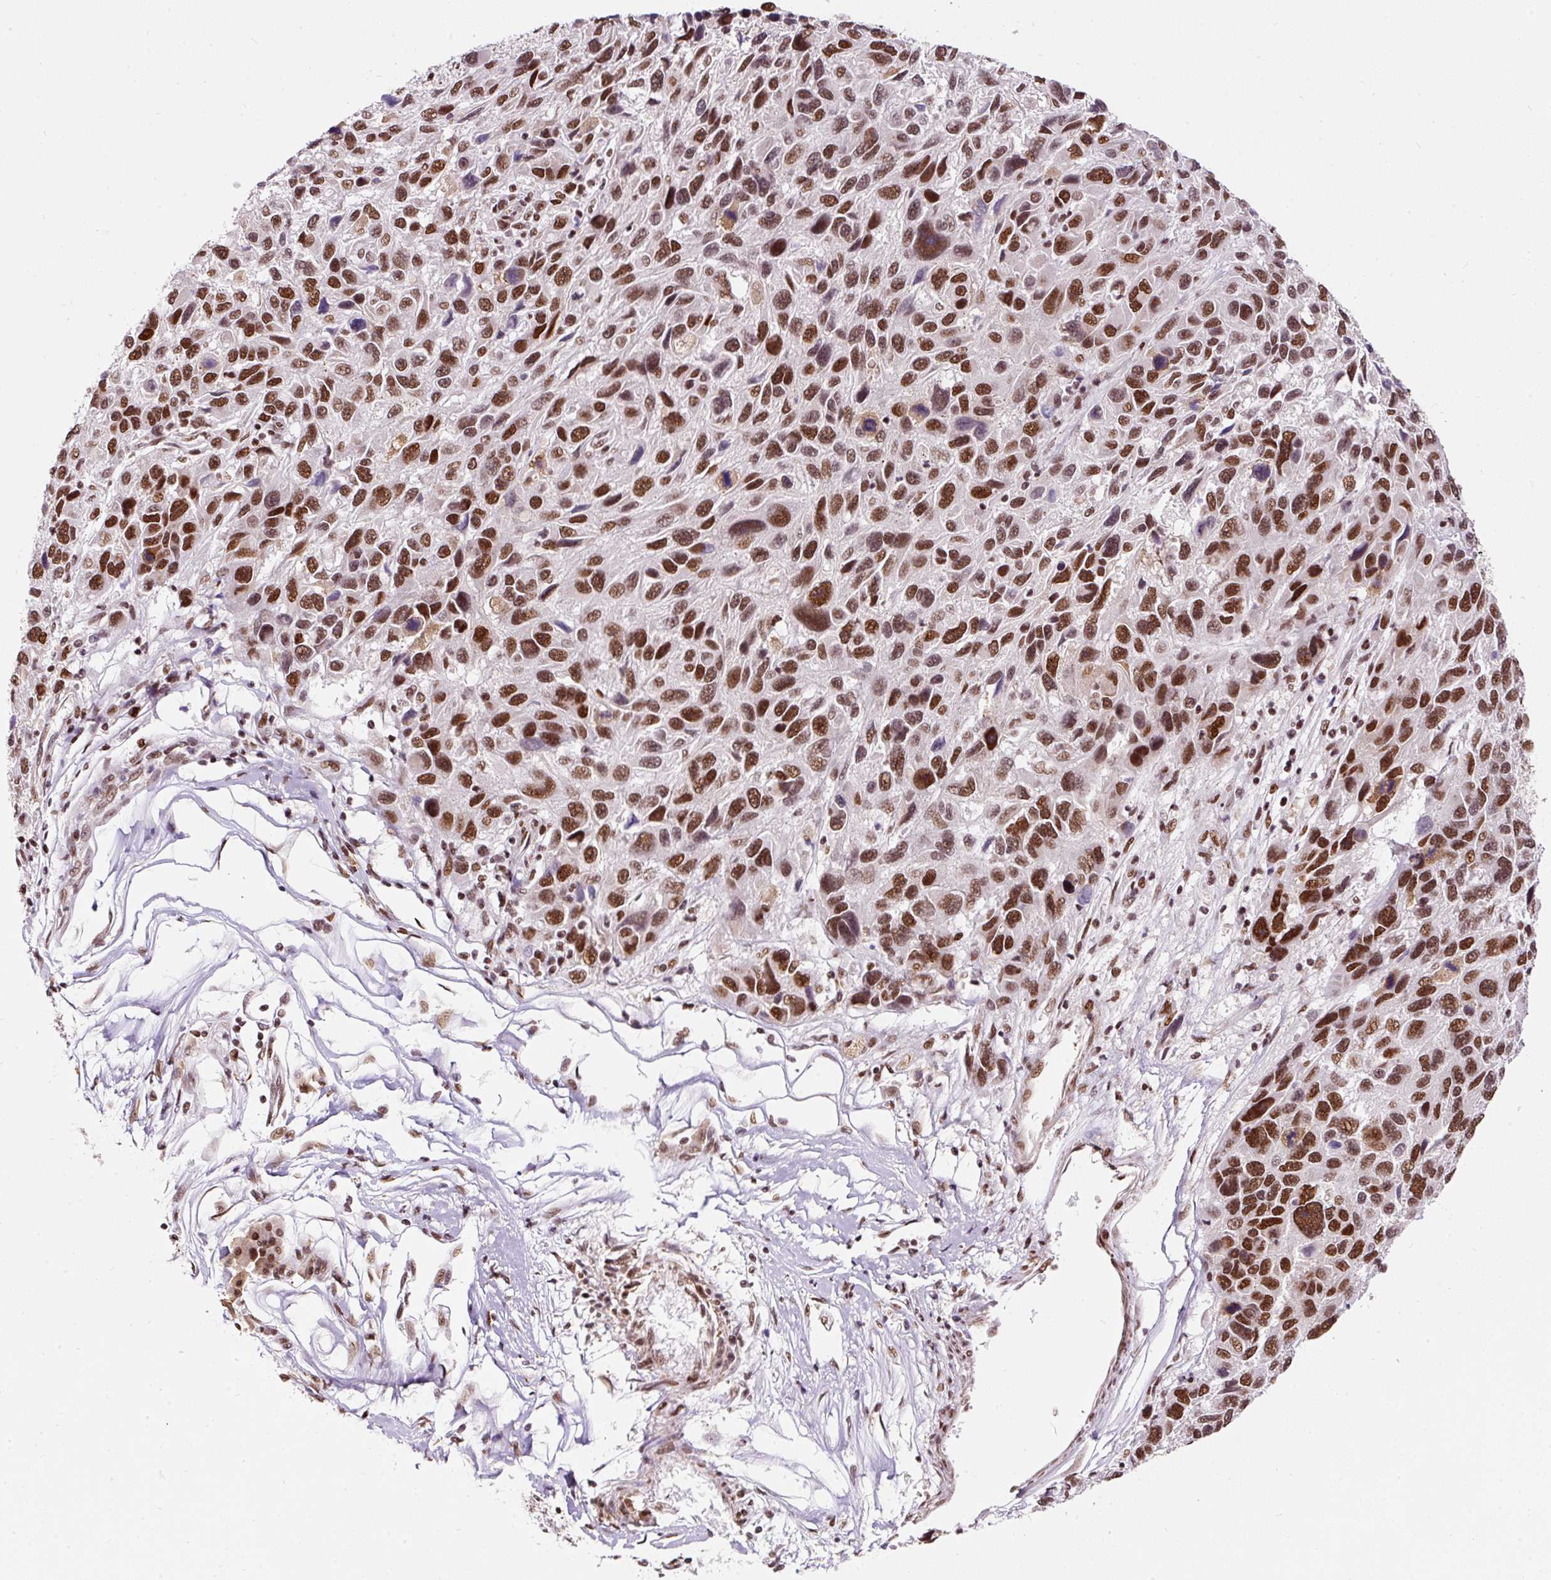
{"staining": {"intensity": "strong", "quantity": ">75%", "location": "nuclear"}, "tissue": "melanoma", "cell_type": "Tumor cells", "image_type": "cancer", "snomed": [{"axis": "morphology", "description": "Malignant melanoma, NOS"}, {"axis": "topography", "description": "Skin"}], "caption": "Melanoma tissue displays strong nuclear positivity in approximately >75% of tumor cells, visualized by immunohistochemistry.", "gene": "HNRNPC", "patient": {"sex": "male", "age": 53}}